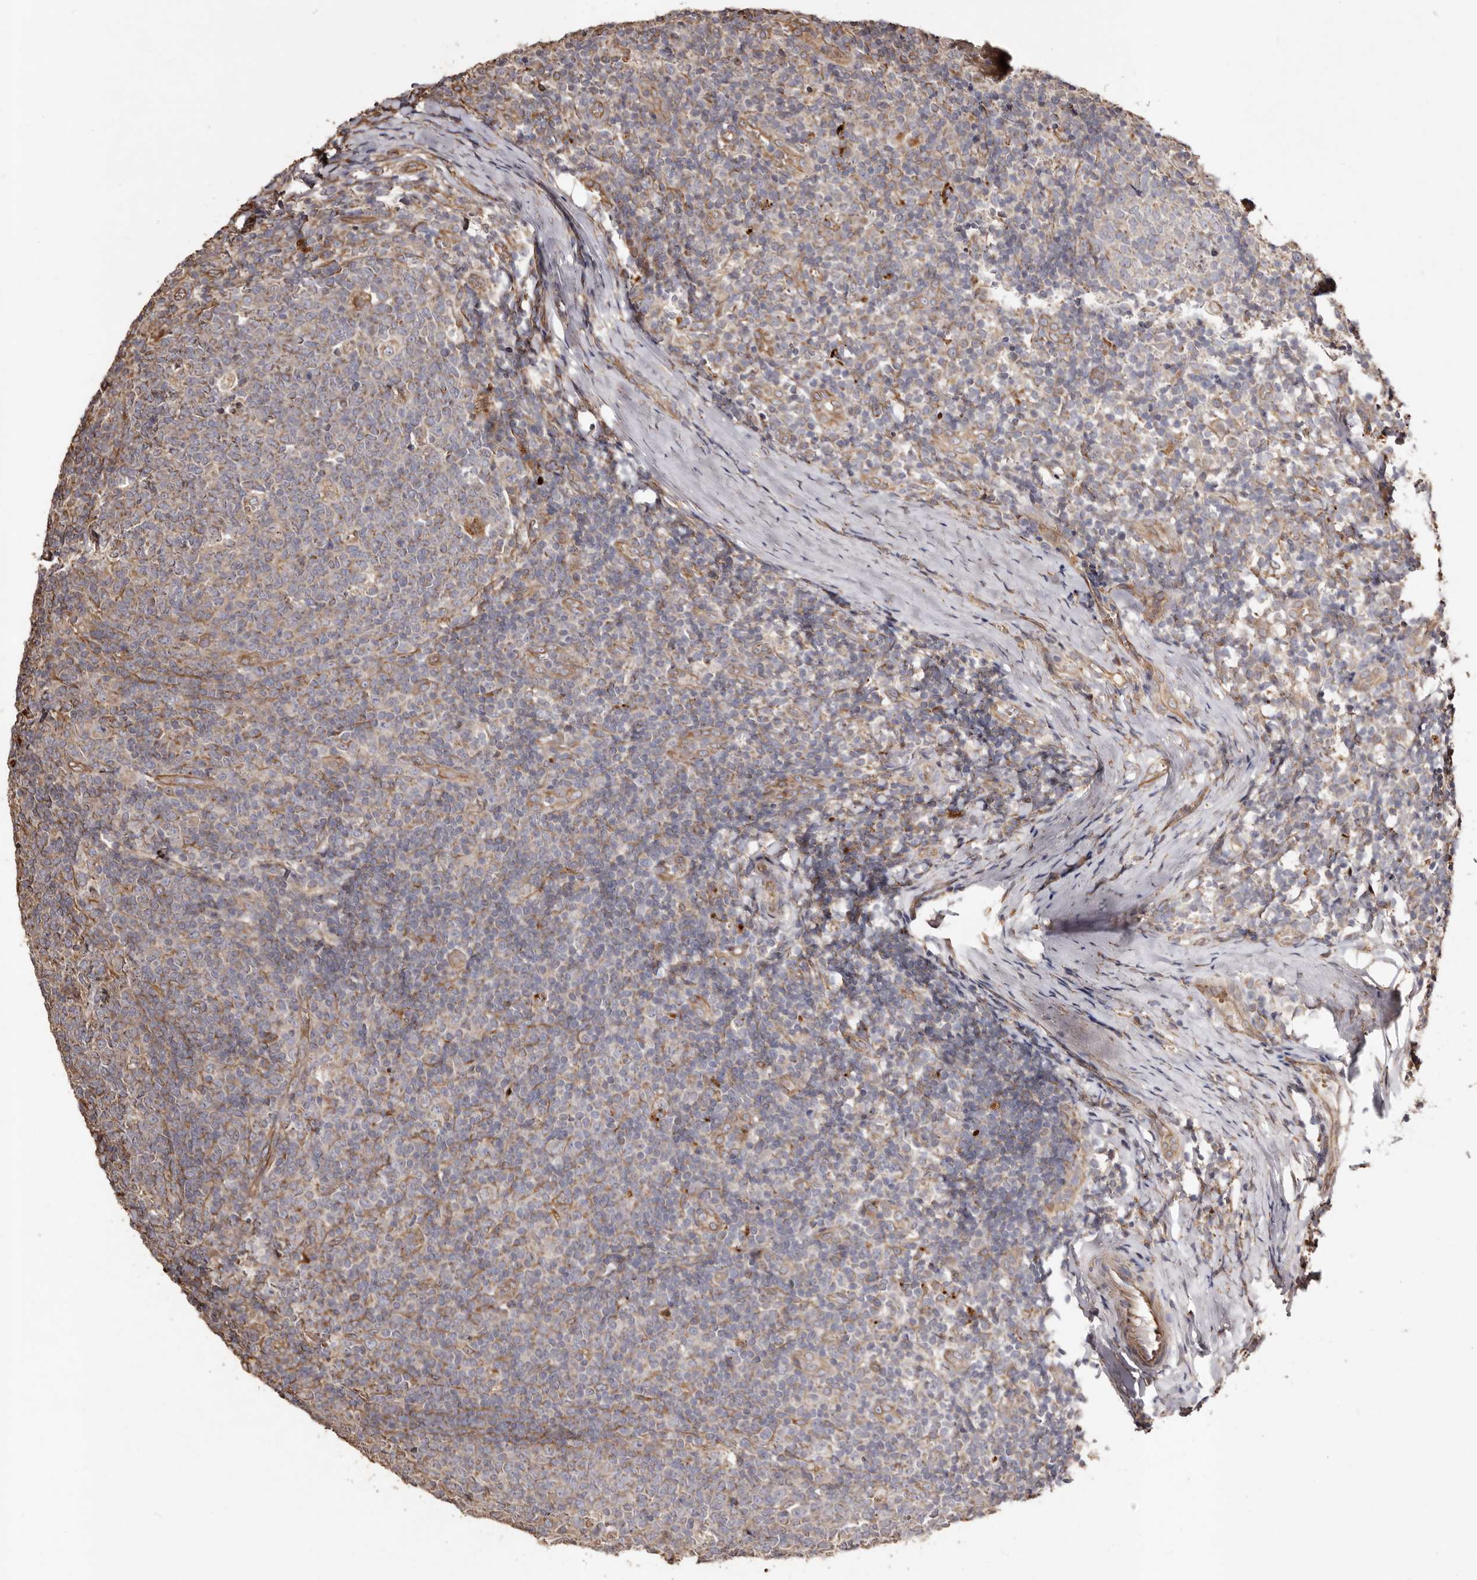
{"staining": {"intensity": "moderate", "quantity": "<25%", "location": "cytoplasmic/membranous"}, "tissue": "tonsil", "cell_type": "Germinal center cells", "image_type": "normal", "snomed": [{"axis": "morphology", "description": "Normal tissue, NOS"}, {"axis": "topography", "description": "Tonsil"}], "caption": "A micrograph showing moderate cytoplasmic/membranous expression in approximately <25% of germinal center cells in benign tonsil, as visualized by brown immunohistochemical staining.", "gene": "MACC1", "patient": {"sex": "female", "age": 19}}